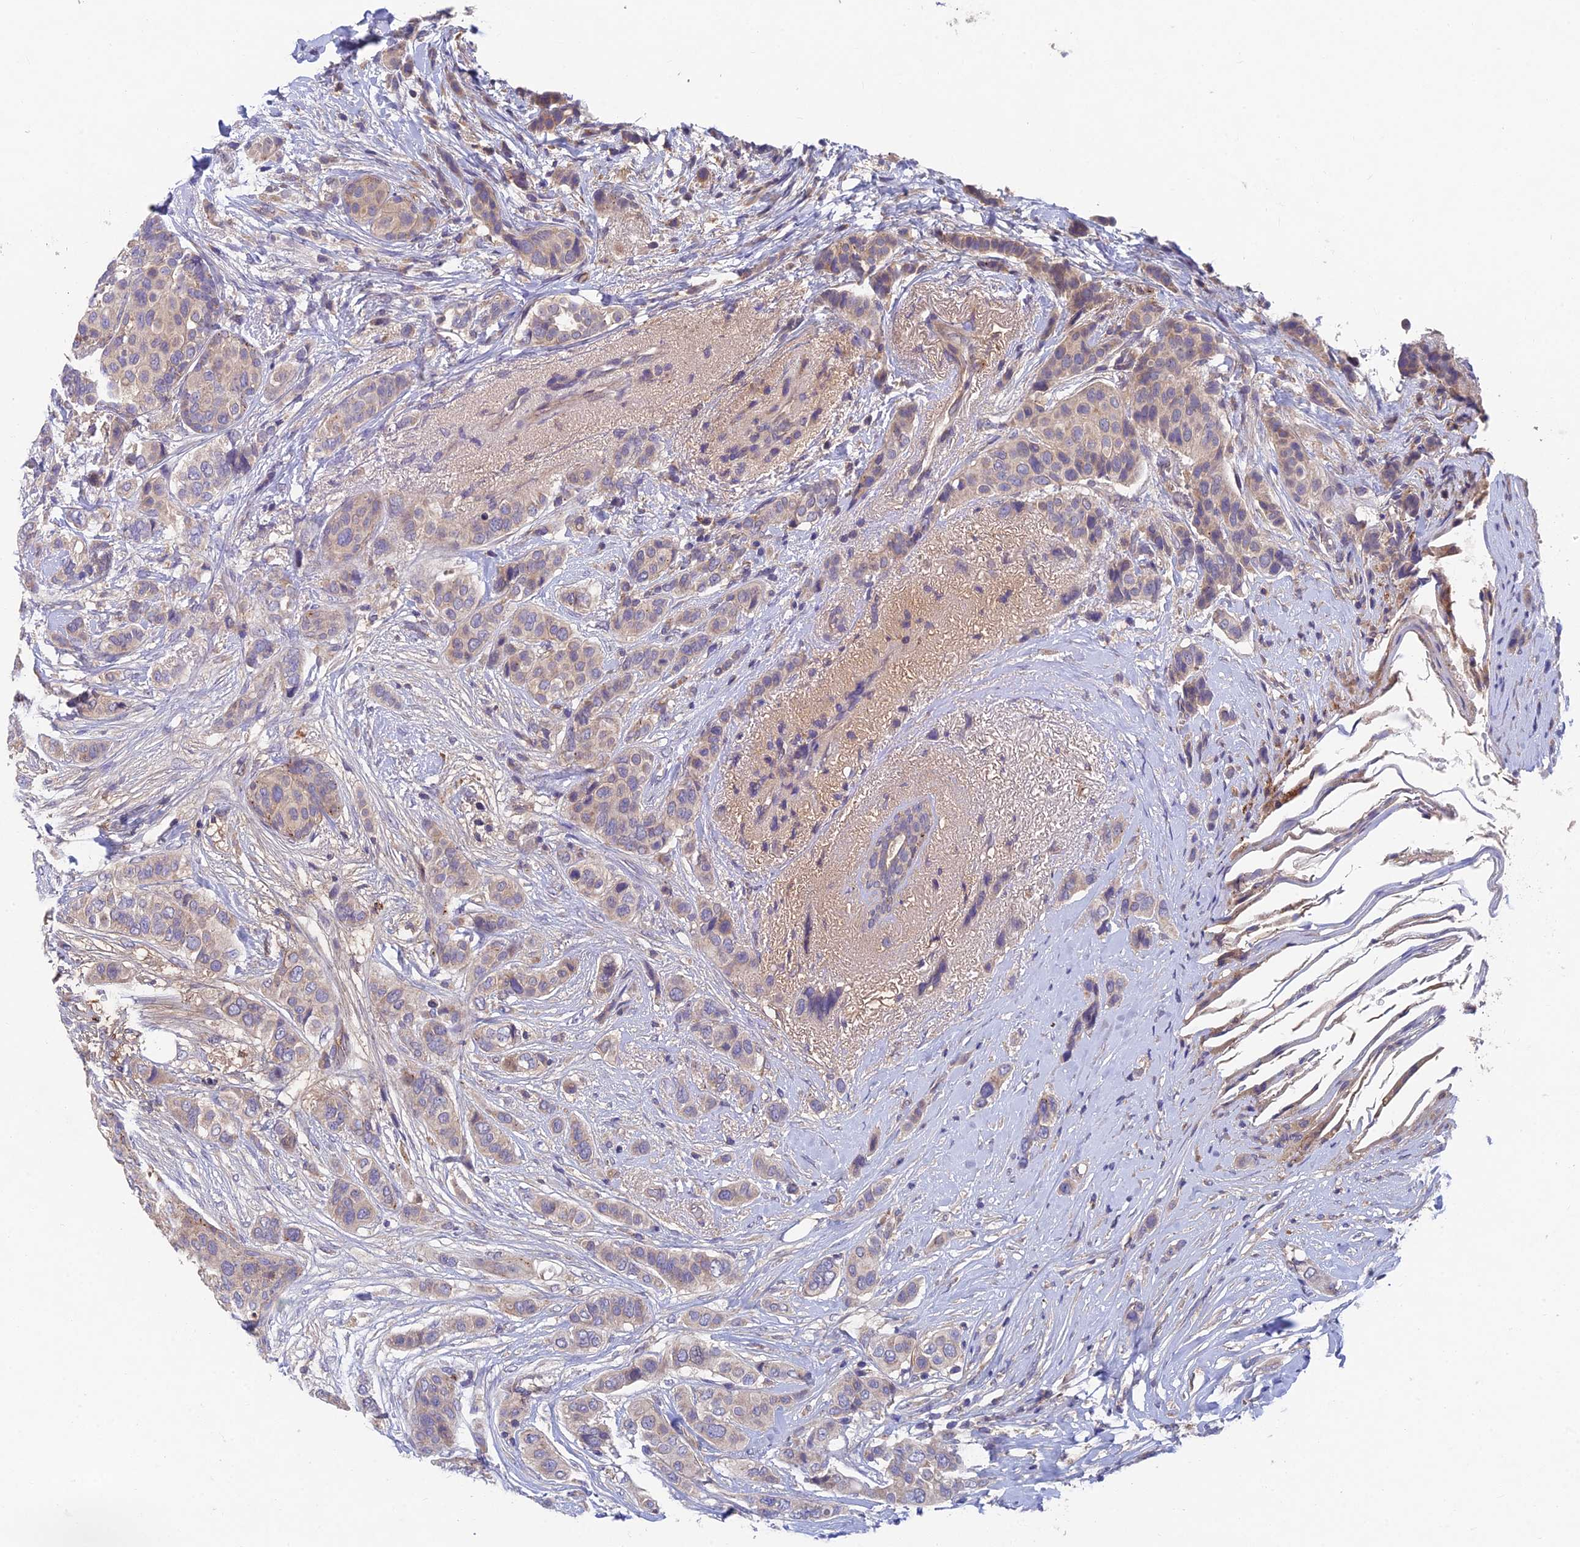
{"staining": {"intensity": "weak", "quantity": "<25%", "location": "cytoplasmic/membranous"}, "tissue": "breast cancer", "cell_type": "Tumor cells", "image_type": "cancer", "snomed": [{"axis": "morphology", "description": "Lobular carcinoma"}, {"axis": "topography", "description": "Breast"}], "caption": "There is no significant expression in tumor cells of breast lobular carcinoma. The staining was performed using DAB (3,3'-diaminobenzidine) to visualize the protein expression in brown, while the nuclei were stained in blue with hematoxylin (Magnification: 20x).", "gene": "ADAMTS13", "patient": {"sex": "female", "age": 51}}